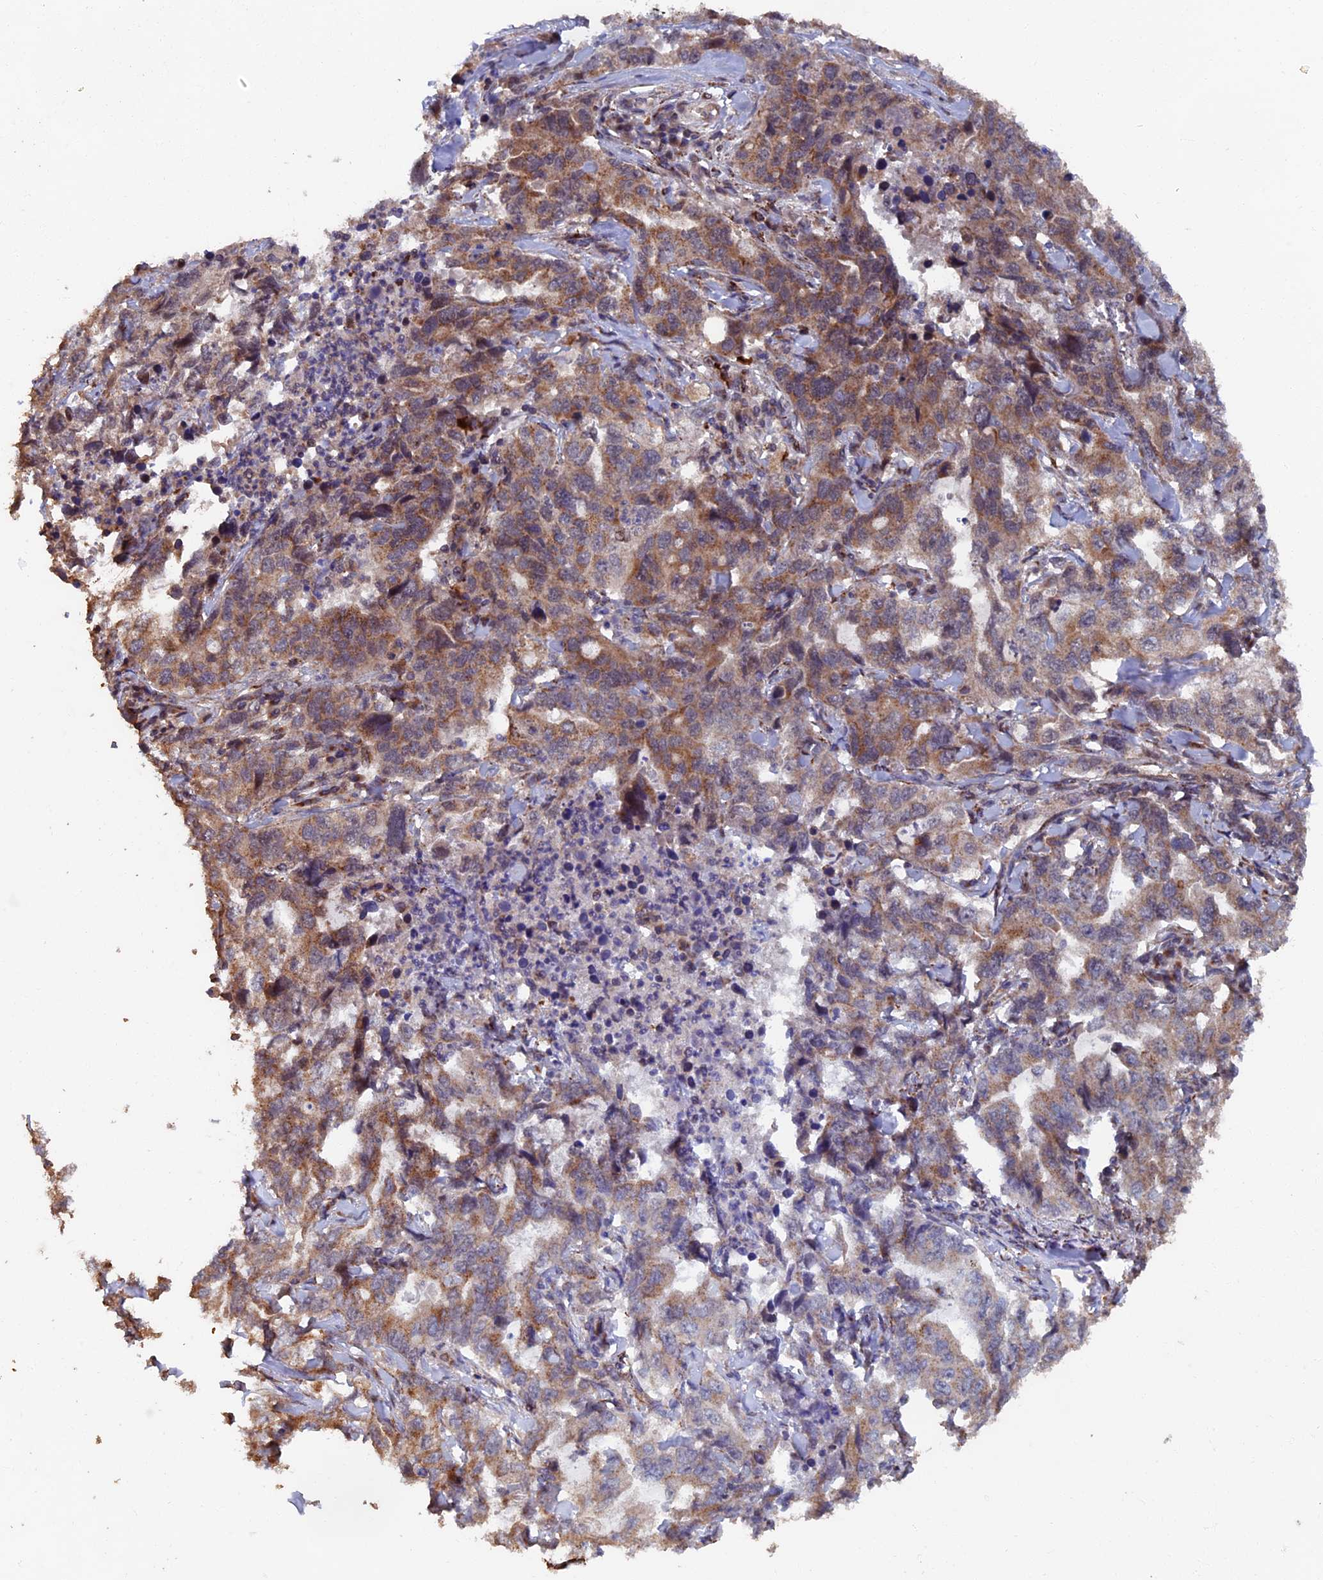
{"staining": {"intensity": "moderate", "quantity": ">75%", "location": "cytoplasmic/membranous"}, "tissue": "lung cancer", "cell_type": "Tumor cells", "image_type": "cancer", "snomed": [{"axis": "morphology", "description": "Adenocarcinoma, NOS"}, {"axis": "topography", "description": "Lung"}], "caption": "High-power microscopy captured an immunohistochemistry histopathology image of lung cancer, revealing moderate cytoplasmic/membranous expression in approximately >75% of tumor cells.", "gene": "RASGRF1", "patient": {"sex": "female", "age": 51}}